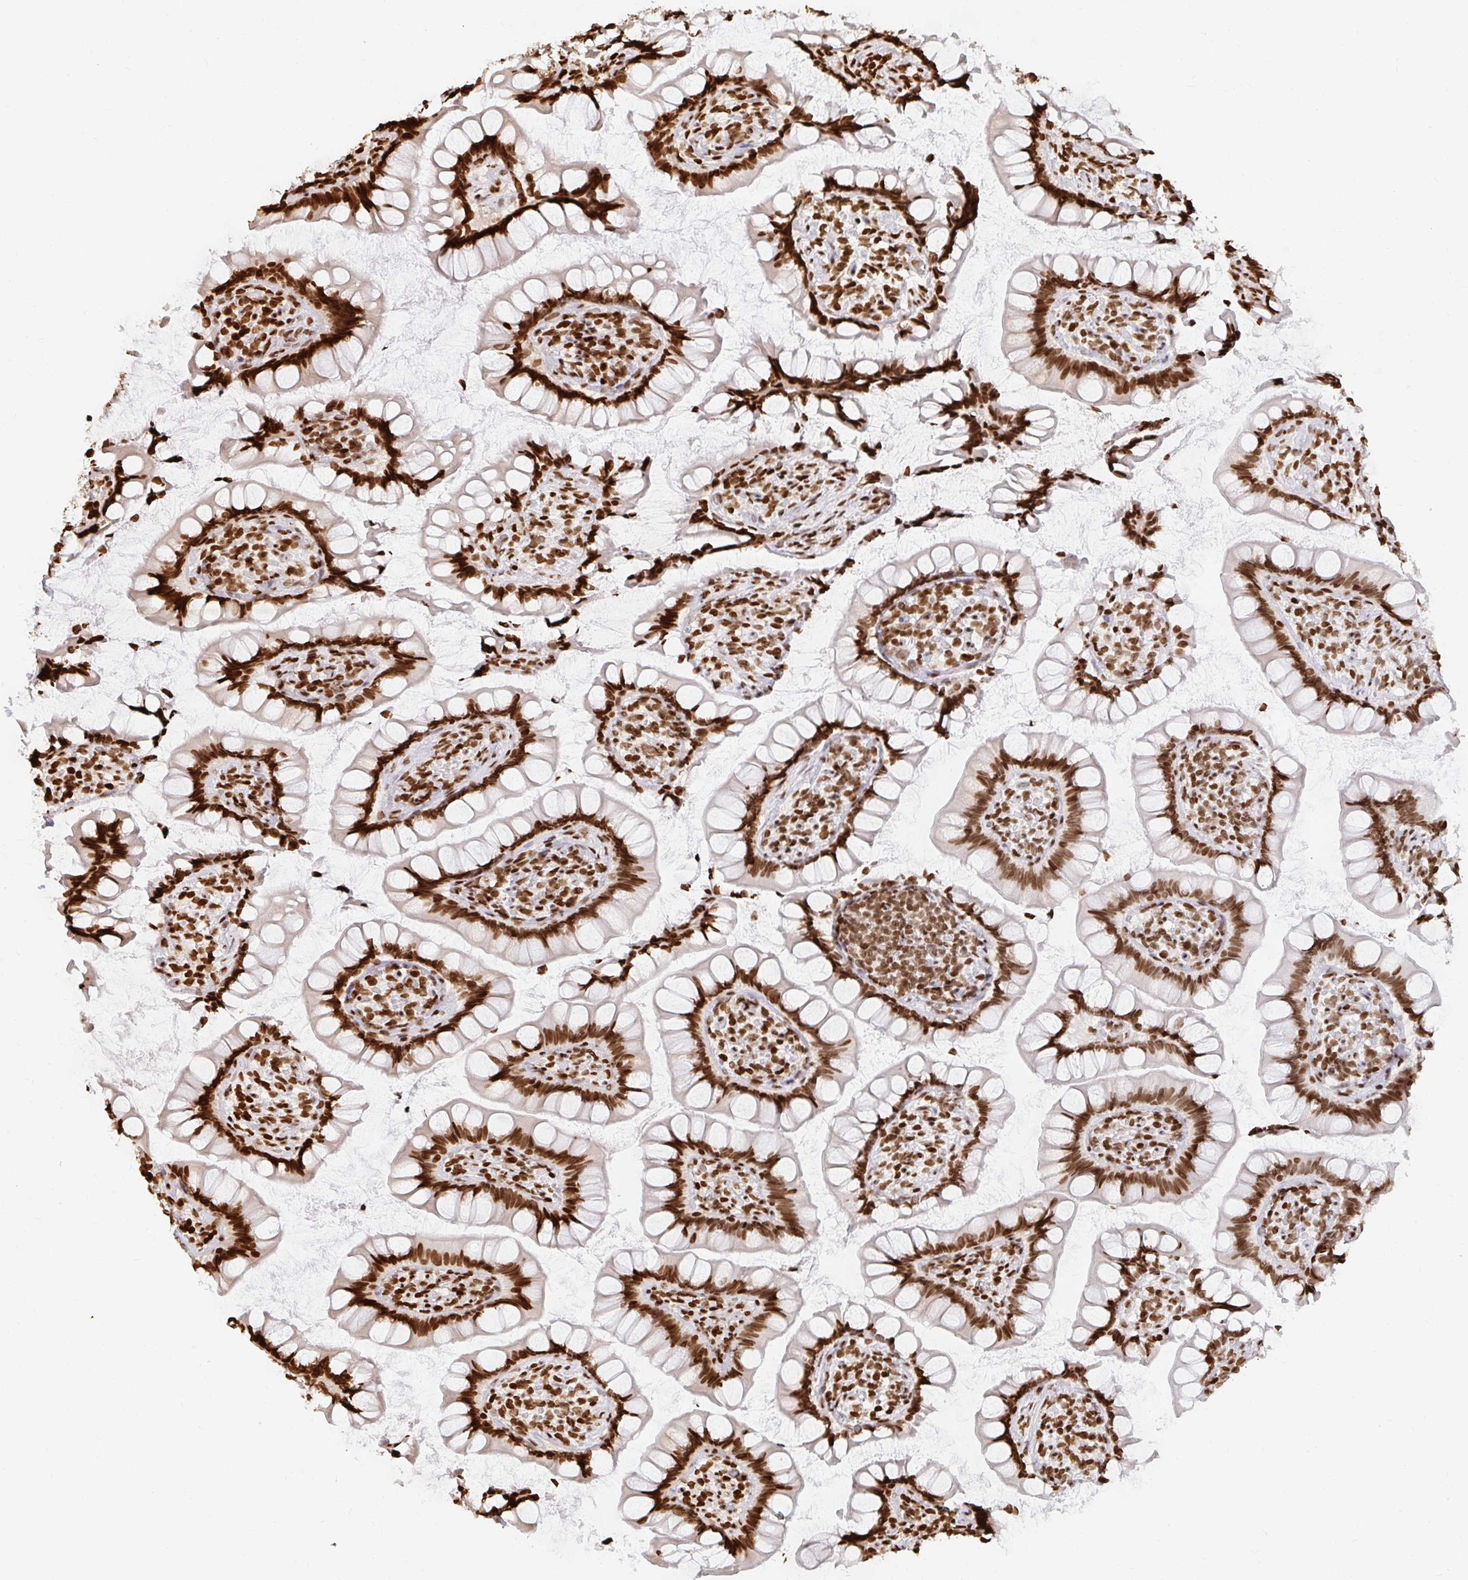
{"staining": {"intensity": "strong", "quantity": ">75%", "location": "nuclear"}, "tissue": "small intestine", "cell_type": "Glandular cells", "image_type": "normal", "snomed": [{"axis": "morphology", "description": "Normal tissue, NOS"}, {"axis": "topography", "description": "Small intestine"}], "caption": "Strong nuclear positivity for a protein is present in approximately >75% of glandular cells of unremarkable small intestine using IHC.", "gene": "H2BC5", "patient": {"sex": "male", "age": 70}}